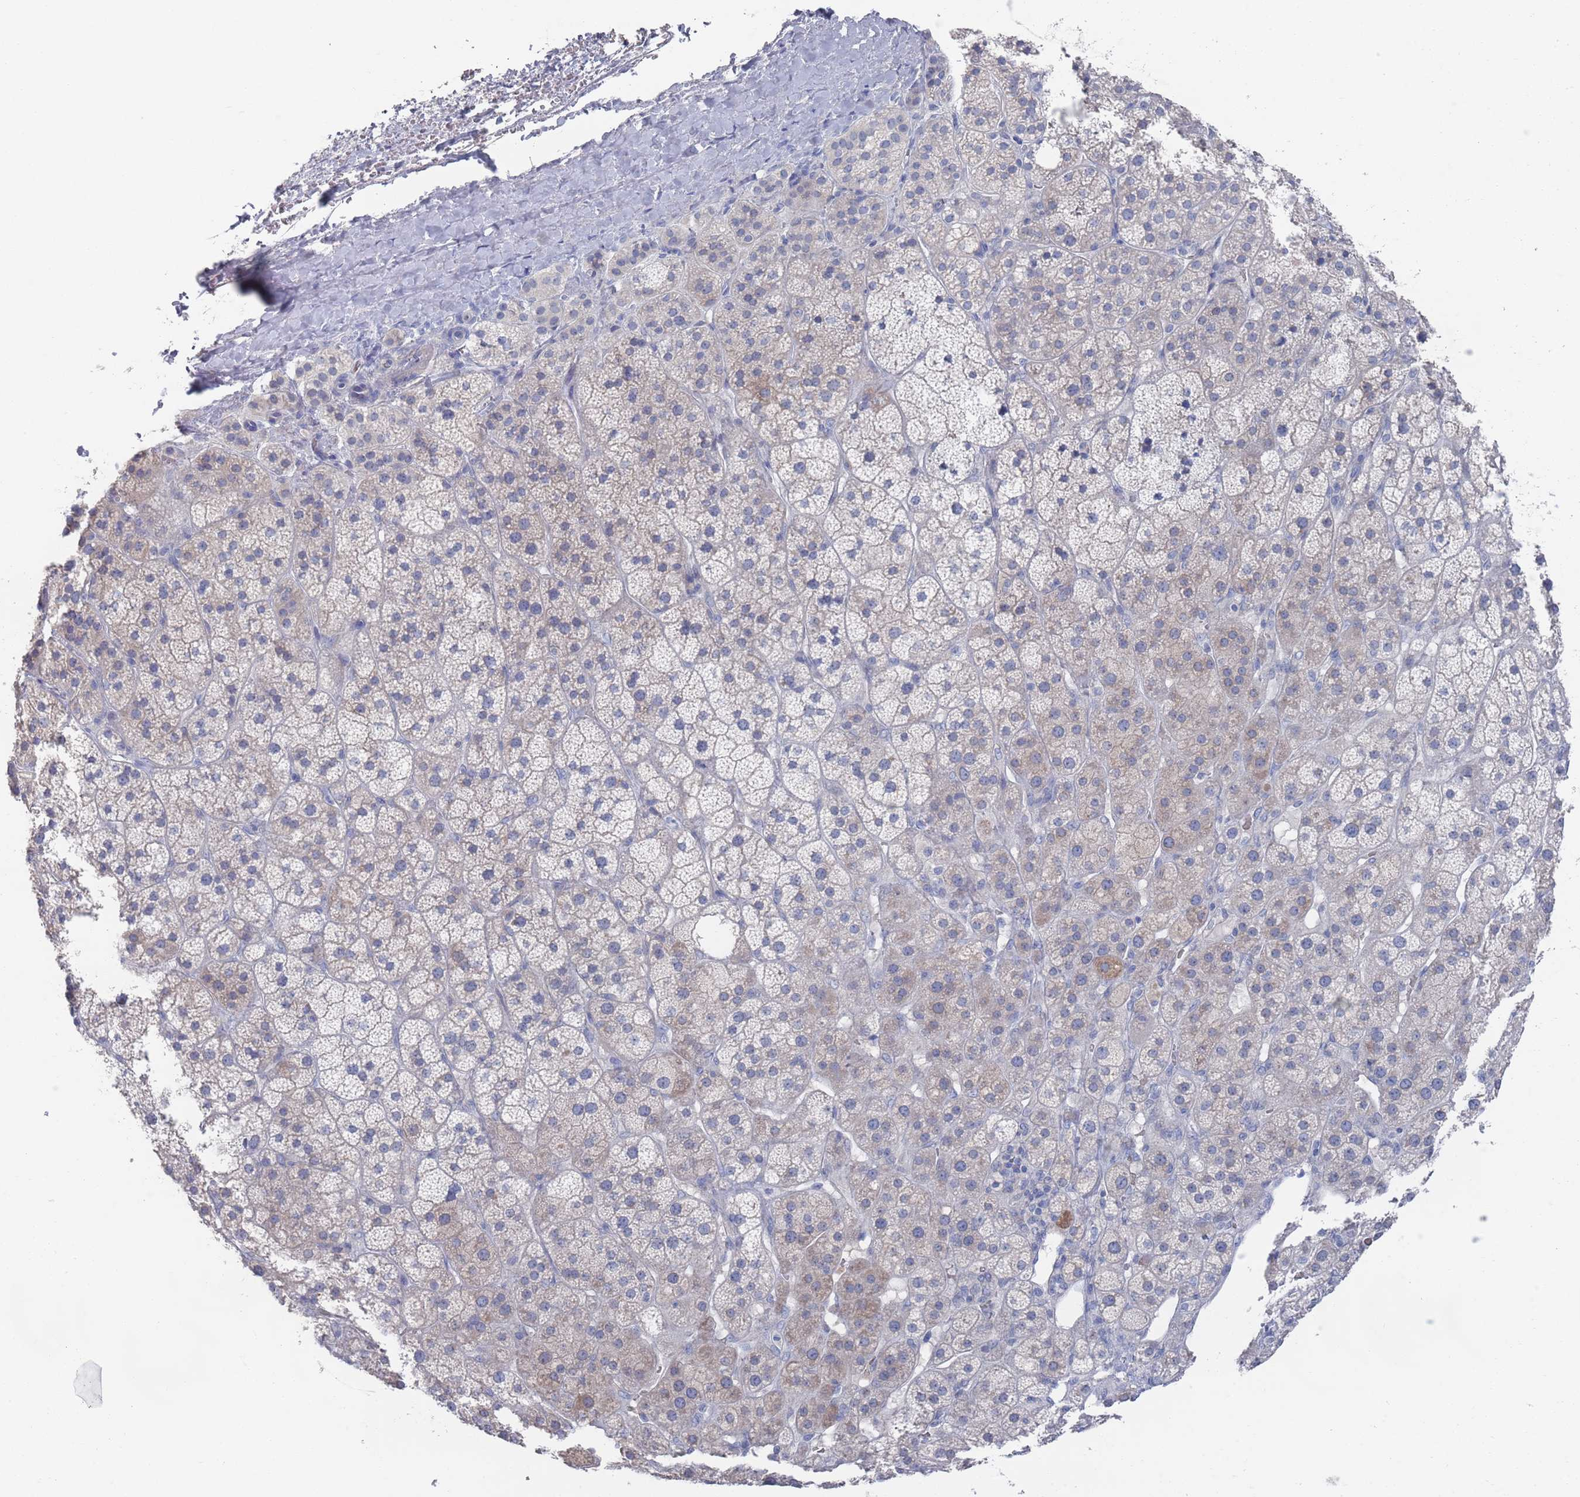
{"staining": {"intensity": "negative", "quantity": "none", "location": "none"}, "tissue": "adrenal gland", "cell_type": "Glandular cells", "image_type": "normal", "snomed": [{"axis": "morphology", "description": "Normal tissue, NOS"}, {"axis": "topography", "description": "Adrenal gland"}], "caption": "Micrograph shows no significant protein expression in glandular cells of normal adrenal gland. (DAB immunohistochemistry visualized using brightfield microscopy, high magnification).", "gene": "TMCO3", "patient": {"sex": "female", "age": 70}}